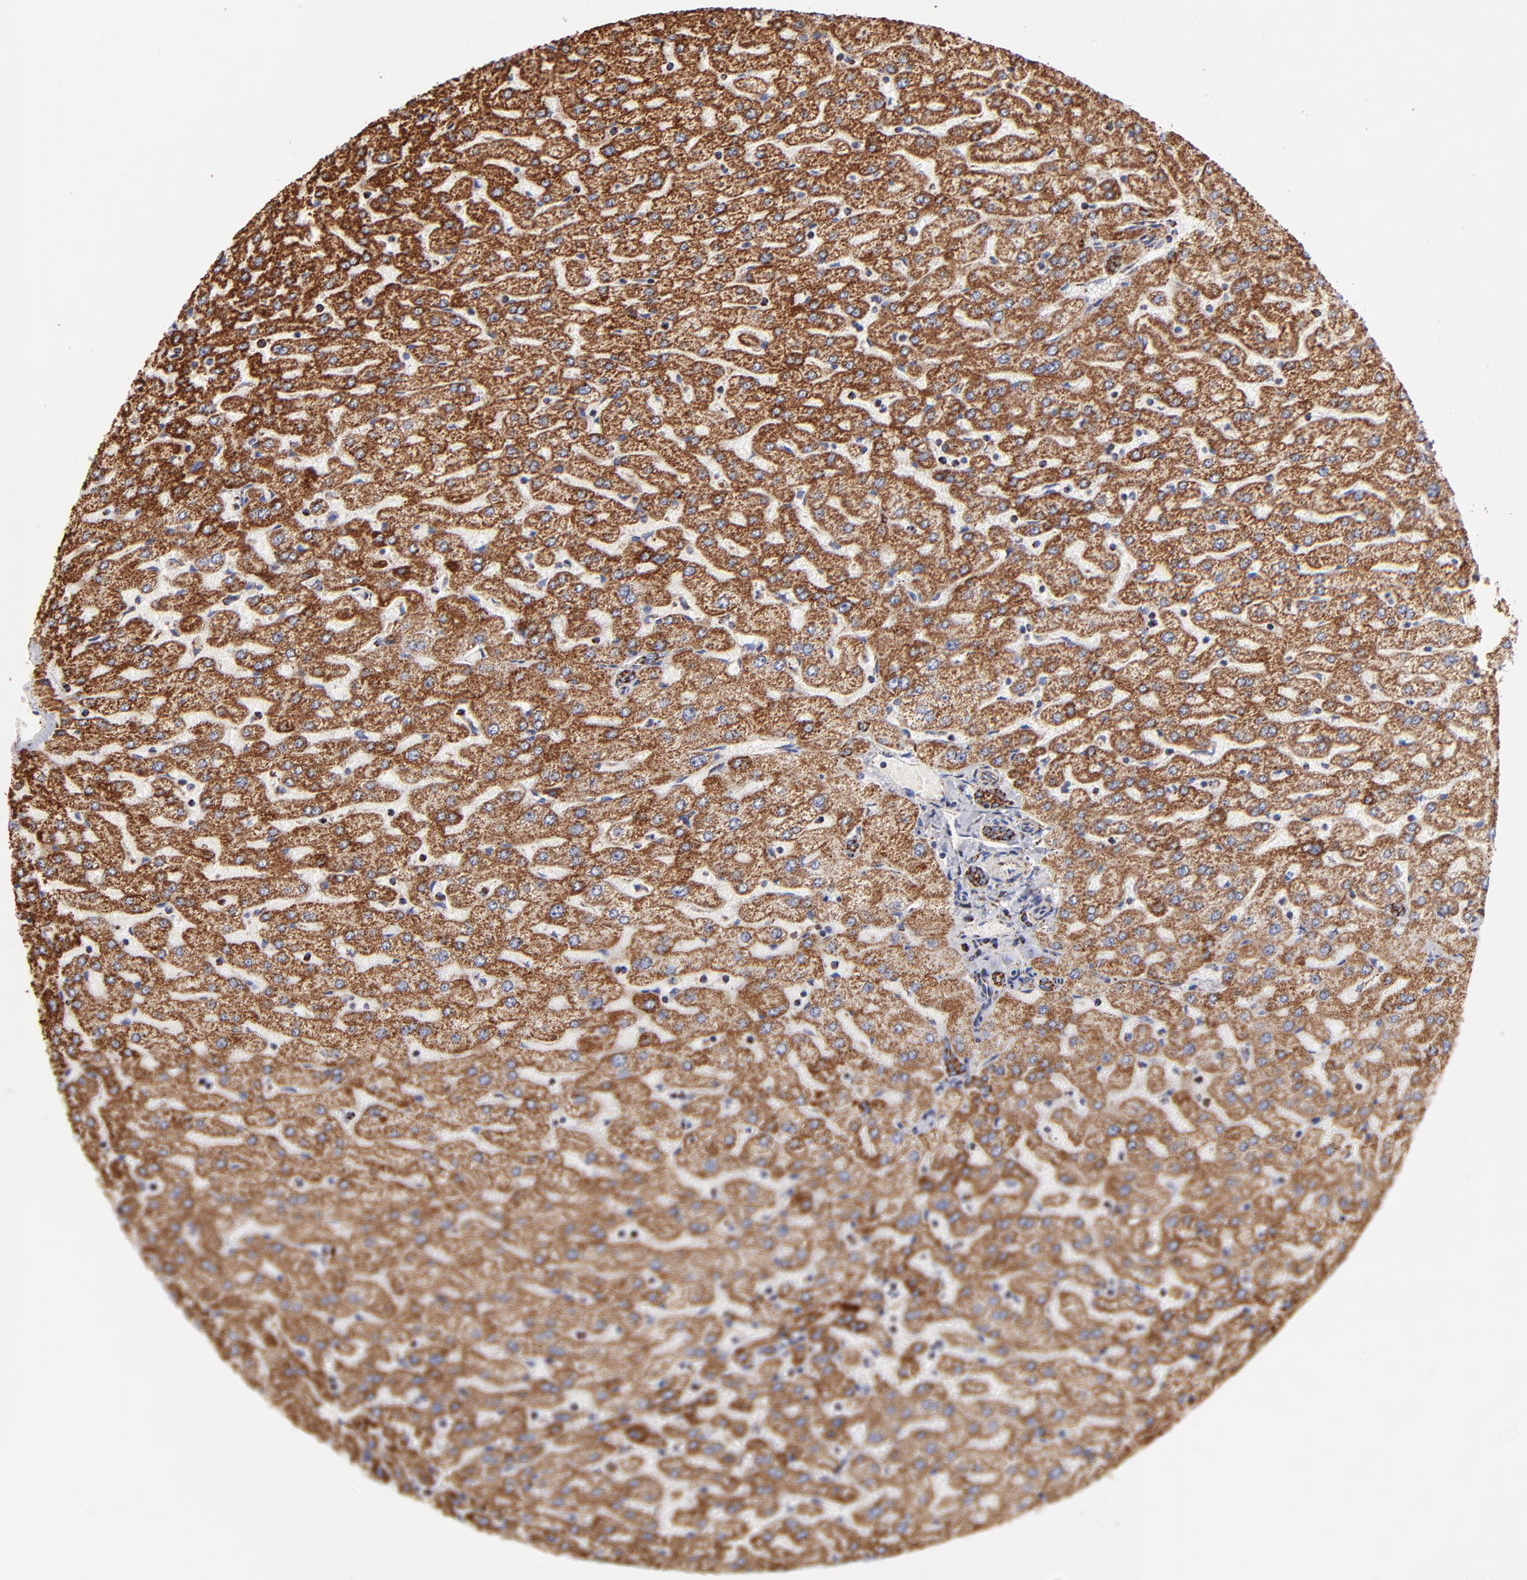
{"staining": {"intensity": "strong", "quantity": ">75%", "location": "cytoplasmic/membranous"}, "tissue": "liver", "cell_type": "Cholangiocytes", "image_type": "normal", "snomed": [{"axis": "morphology", "description": "Normal tissue, NOS"}, {"axis": "morphology", "description": "Fibrosis, NOS"}, {"axis": "topography", "description": "Liver"}], "caption": "A brown stain labels strong cytoplasmic/membranous positivity of a protein in cholangiocytes of benign human liver.", "gene": "PHB1", "patient": {"sex": "female", "age": 29}}